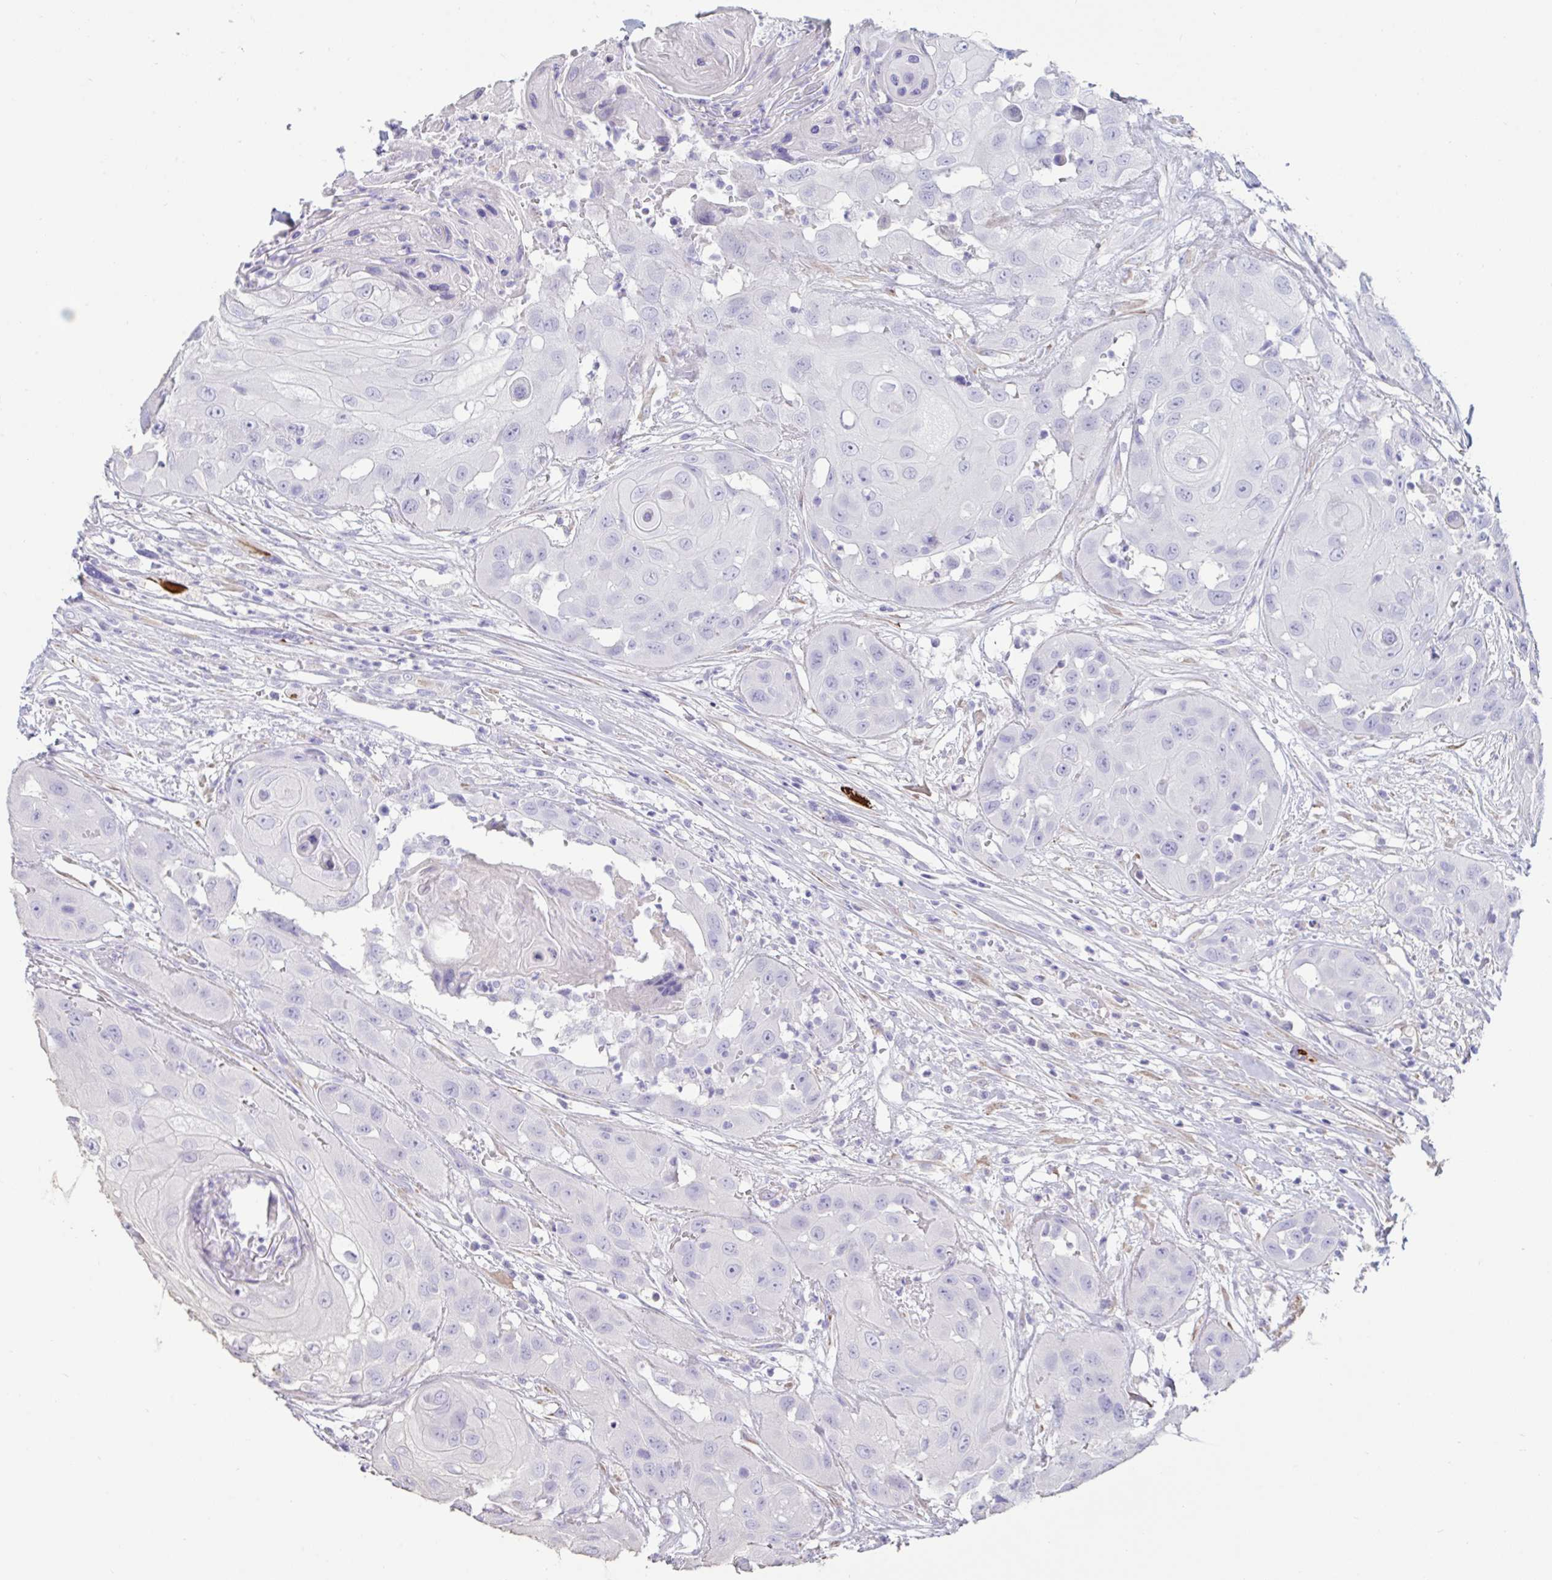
{"staining": {"intensity": "negative", "quantity": "none", "location": "none"}, "tissue": "head and neck cancer", "cell_type": "Tumor cells", "image_type": "cancer", "snomed": [{"axis": "morphology", "description": "Squamous cell carcinoma, NOS"}, {"axis": "topography", "description": "Head-Neck"}], "caption": "Immunohistochemistry of human squamous cell carcinoma (head and neck) demonstrates no staining in tumor cells. (Brightfield microscopy of DAB (3,3'-diaminobenzidine) IHC at high magnification).", "gene": "TNNC1", "patient": {"sex": "male", "age": 83}}